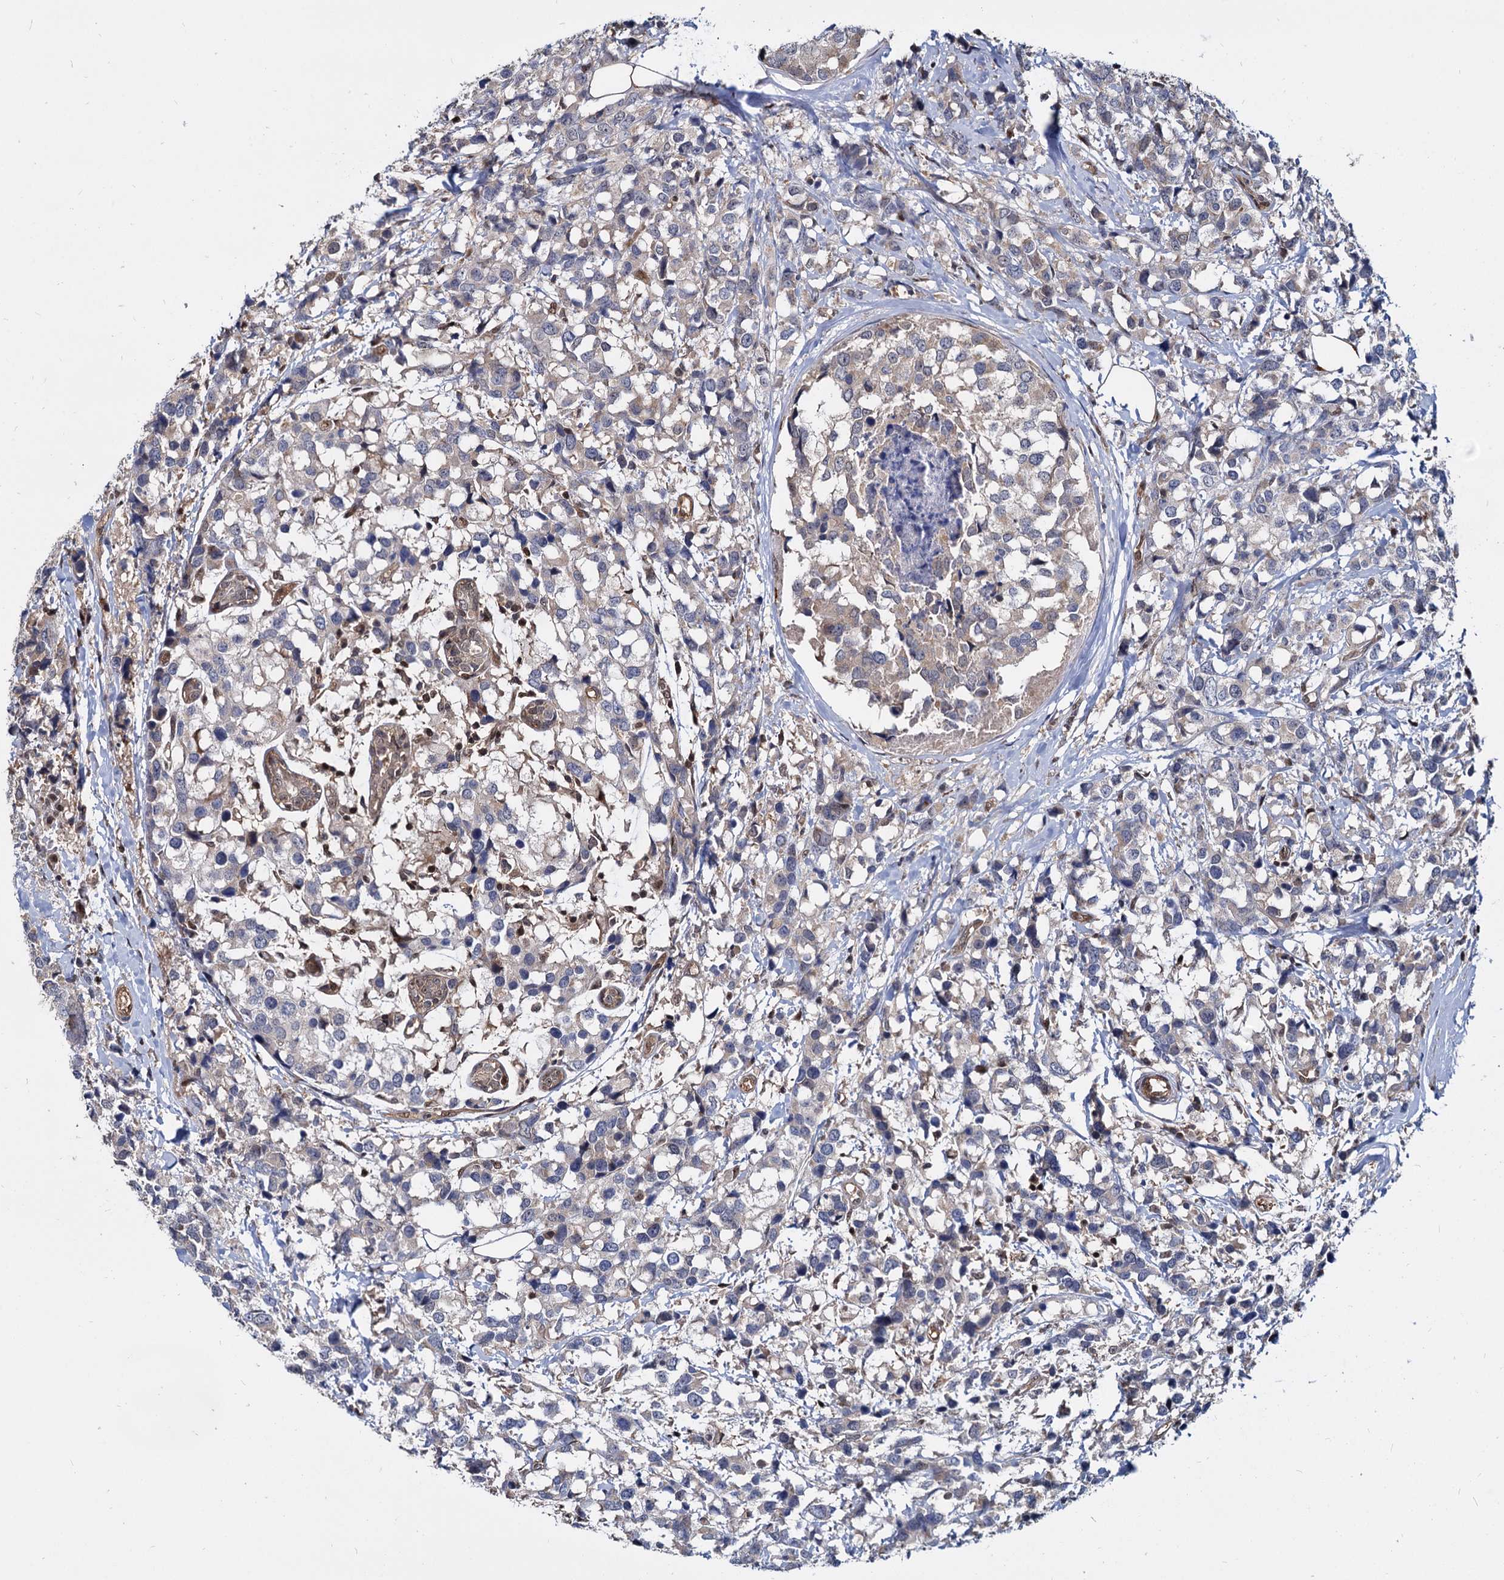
{"staining": {"intensity": "negative", "quantity": "none", "location": "none"}, "tissue": "breast cancer", "cell_type": "Tumor cells", "image_type": "cancer", "snomed": [{"axis": "morphology", "description": "Lobular carcinoma"}, {"axis": "topography", "description": "Breast"}], "caption": "Breast cancer stained for a protein using immunohistochemistry (IHC) demonstrates no staining tumor cells.", "gene": "UBLCP1", "patient": {"sex": "female", "age": 59}}